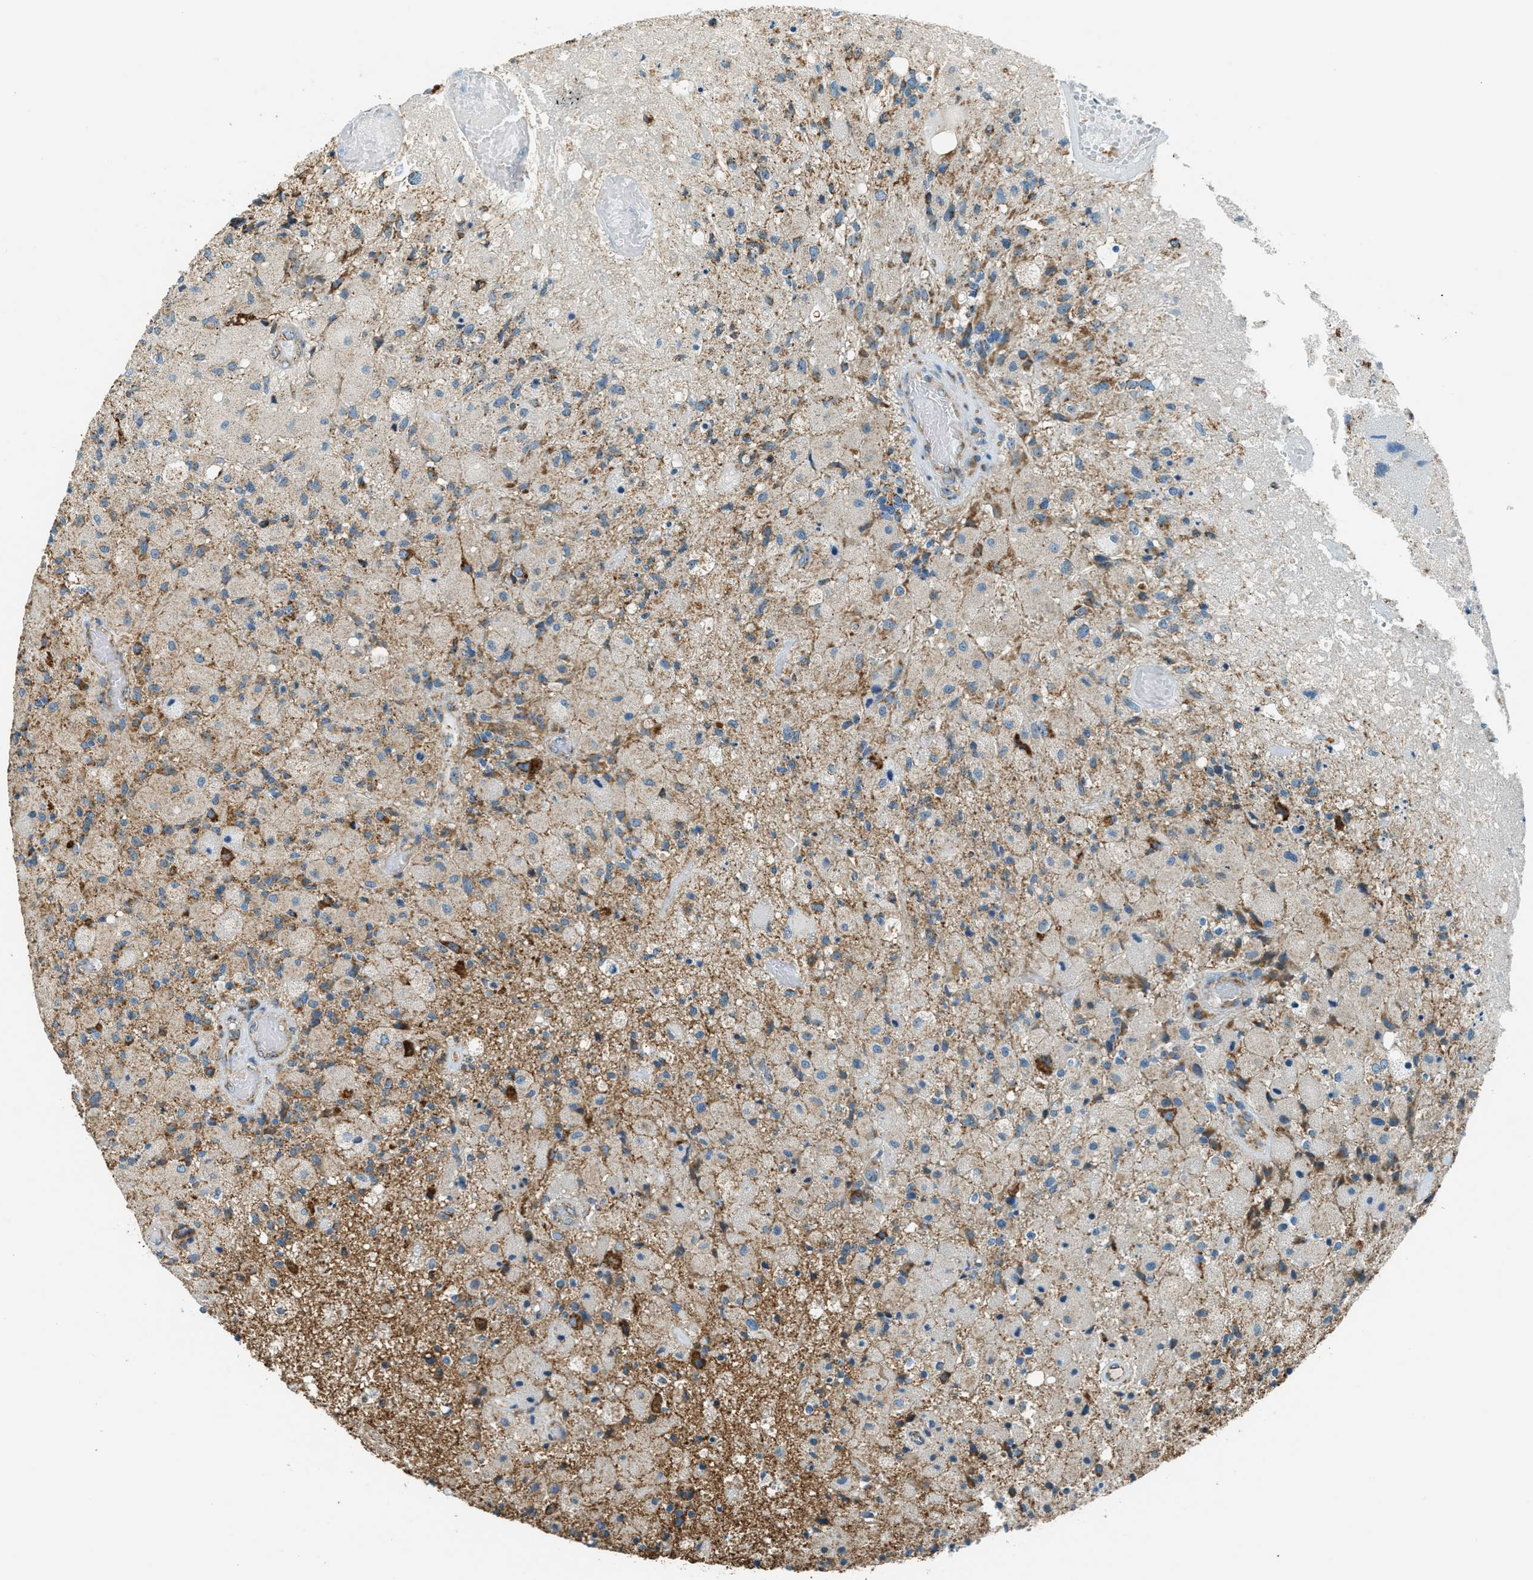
{"staining": {"intensity": "moderate", "quantity": "25%-75%", "location": "cytoplasmic/membranous"}, "tissue": "glioma", "cell_type": "Tumor cells", "image_type": "cancer", "snomed": [{"axis": "morphology", "description": "Normal tissue, NOS"}, {"axis": "morphology", "description": "Glioma, malignant, High grade"}, {"axis": "topography", "description": "Cerebral cortex"}], "caption": "The image reveals a brown stain indicating the presence of a protein in the cytoplasmic/membranous of tumor cells in malignant glioma (high-grade).", "gene": "CHST15", "patient": {"sex": "male", "age": 77}}